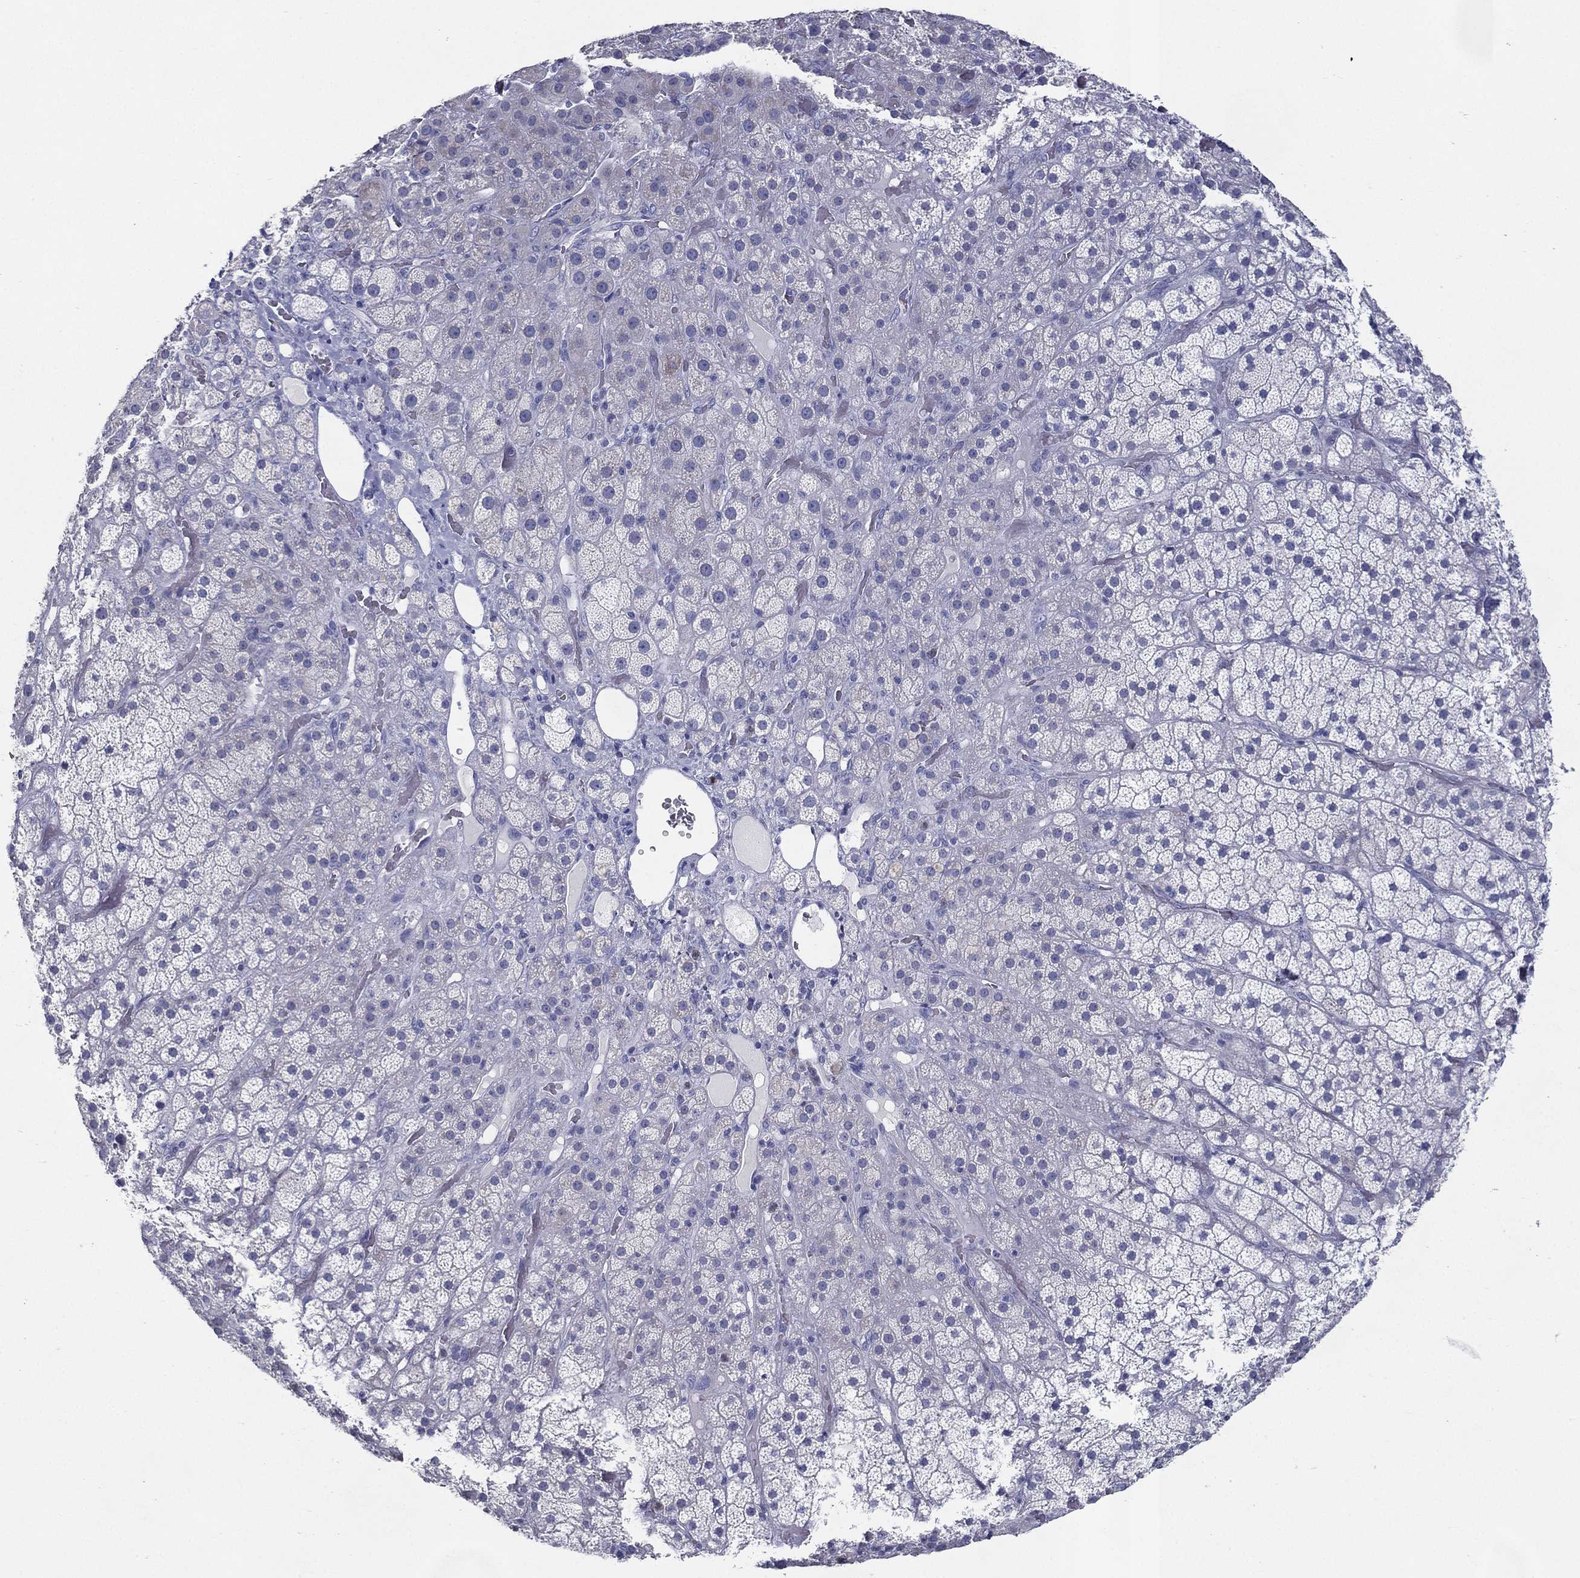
{"staining": {"intensity": "negative", "quantity": "none", "location": "none"}, "tissue": "adrenal gland", "cell_type": "Glandular cells", "image_type": "normal", "snomed": [{"axis": "morphology", "description": "Normal tissue, NOS"}, {"axis": "topography", "description": "Adrenal gland"}], "caption": "Unremarkable adrenal gland was stained to show a protein in brown. There is no significant expression in glandular cells. Brightfield microscopy of immunohistochemistry (IHC) stained with DAB (3,3'-diaminobenzidine) (brown) and hematoxylin (blue), captured at high magnification.", "gene": "KIF2C", "patient": {"sex": "male", "age": 57}}